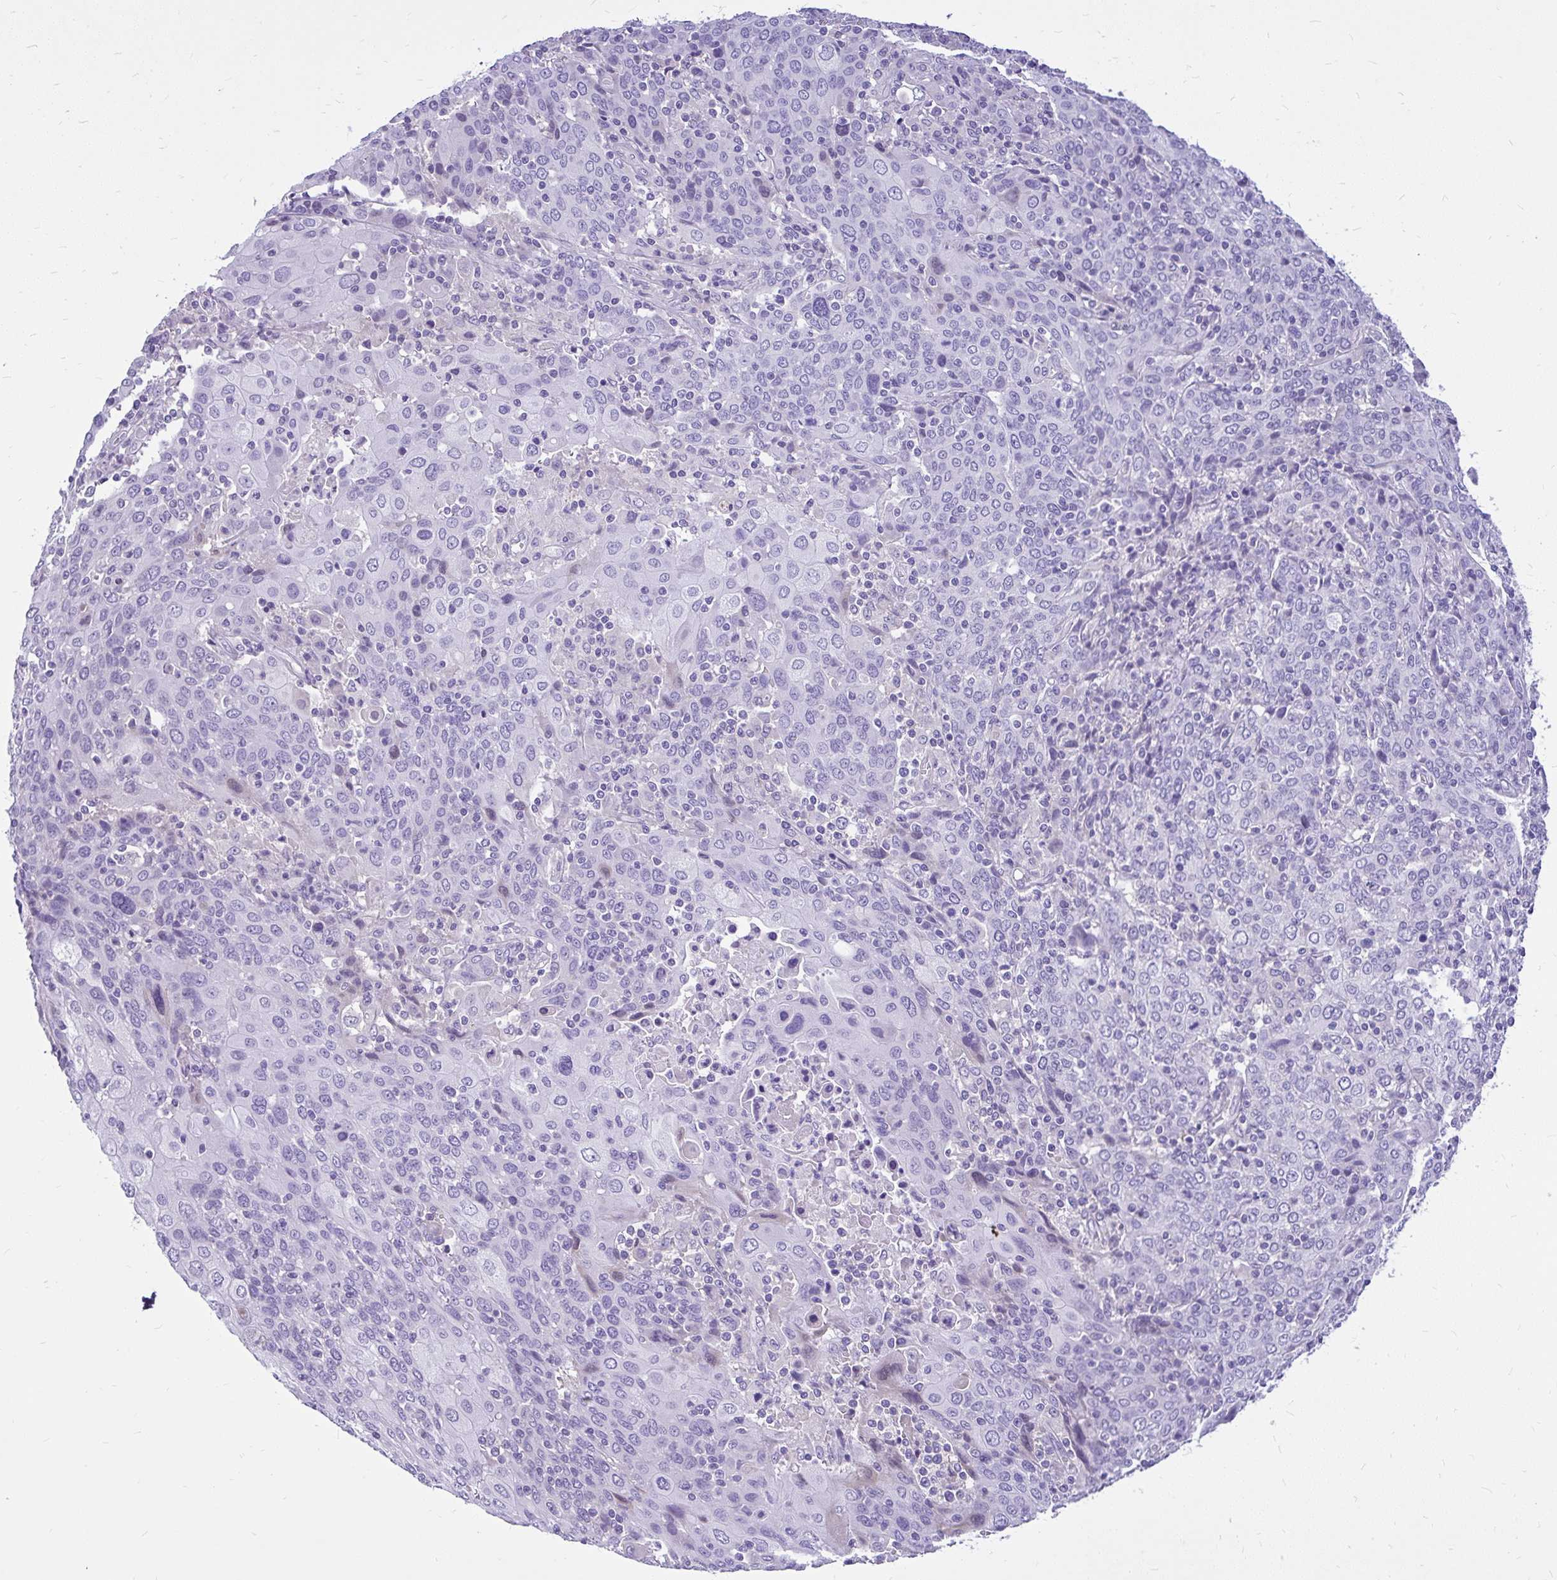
{"staining": {"intensity": "negative", "quantity": "none", "location": "none"}, "tissue": "cervical cancer", "cell_type": "Tumor cells", "image_type": "cancer", "snomed": [{"axis": "morphology", "description": "Squamous cell carcinoma, NOS"}, {"axis": "topography", "description": "Cervix"}], "caption": "A high-resolution micrograph shows IHC staining of squamous cell carcinoma (cervical), which reveals no significant expression in tumor cells. (Brightfield microscopy of DAB immunohistochemistry at high magnification).", "gene": "MAP1LC3A", "patient": {"sex": "female", "age": 67}}